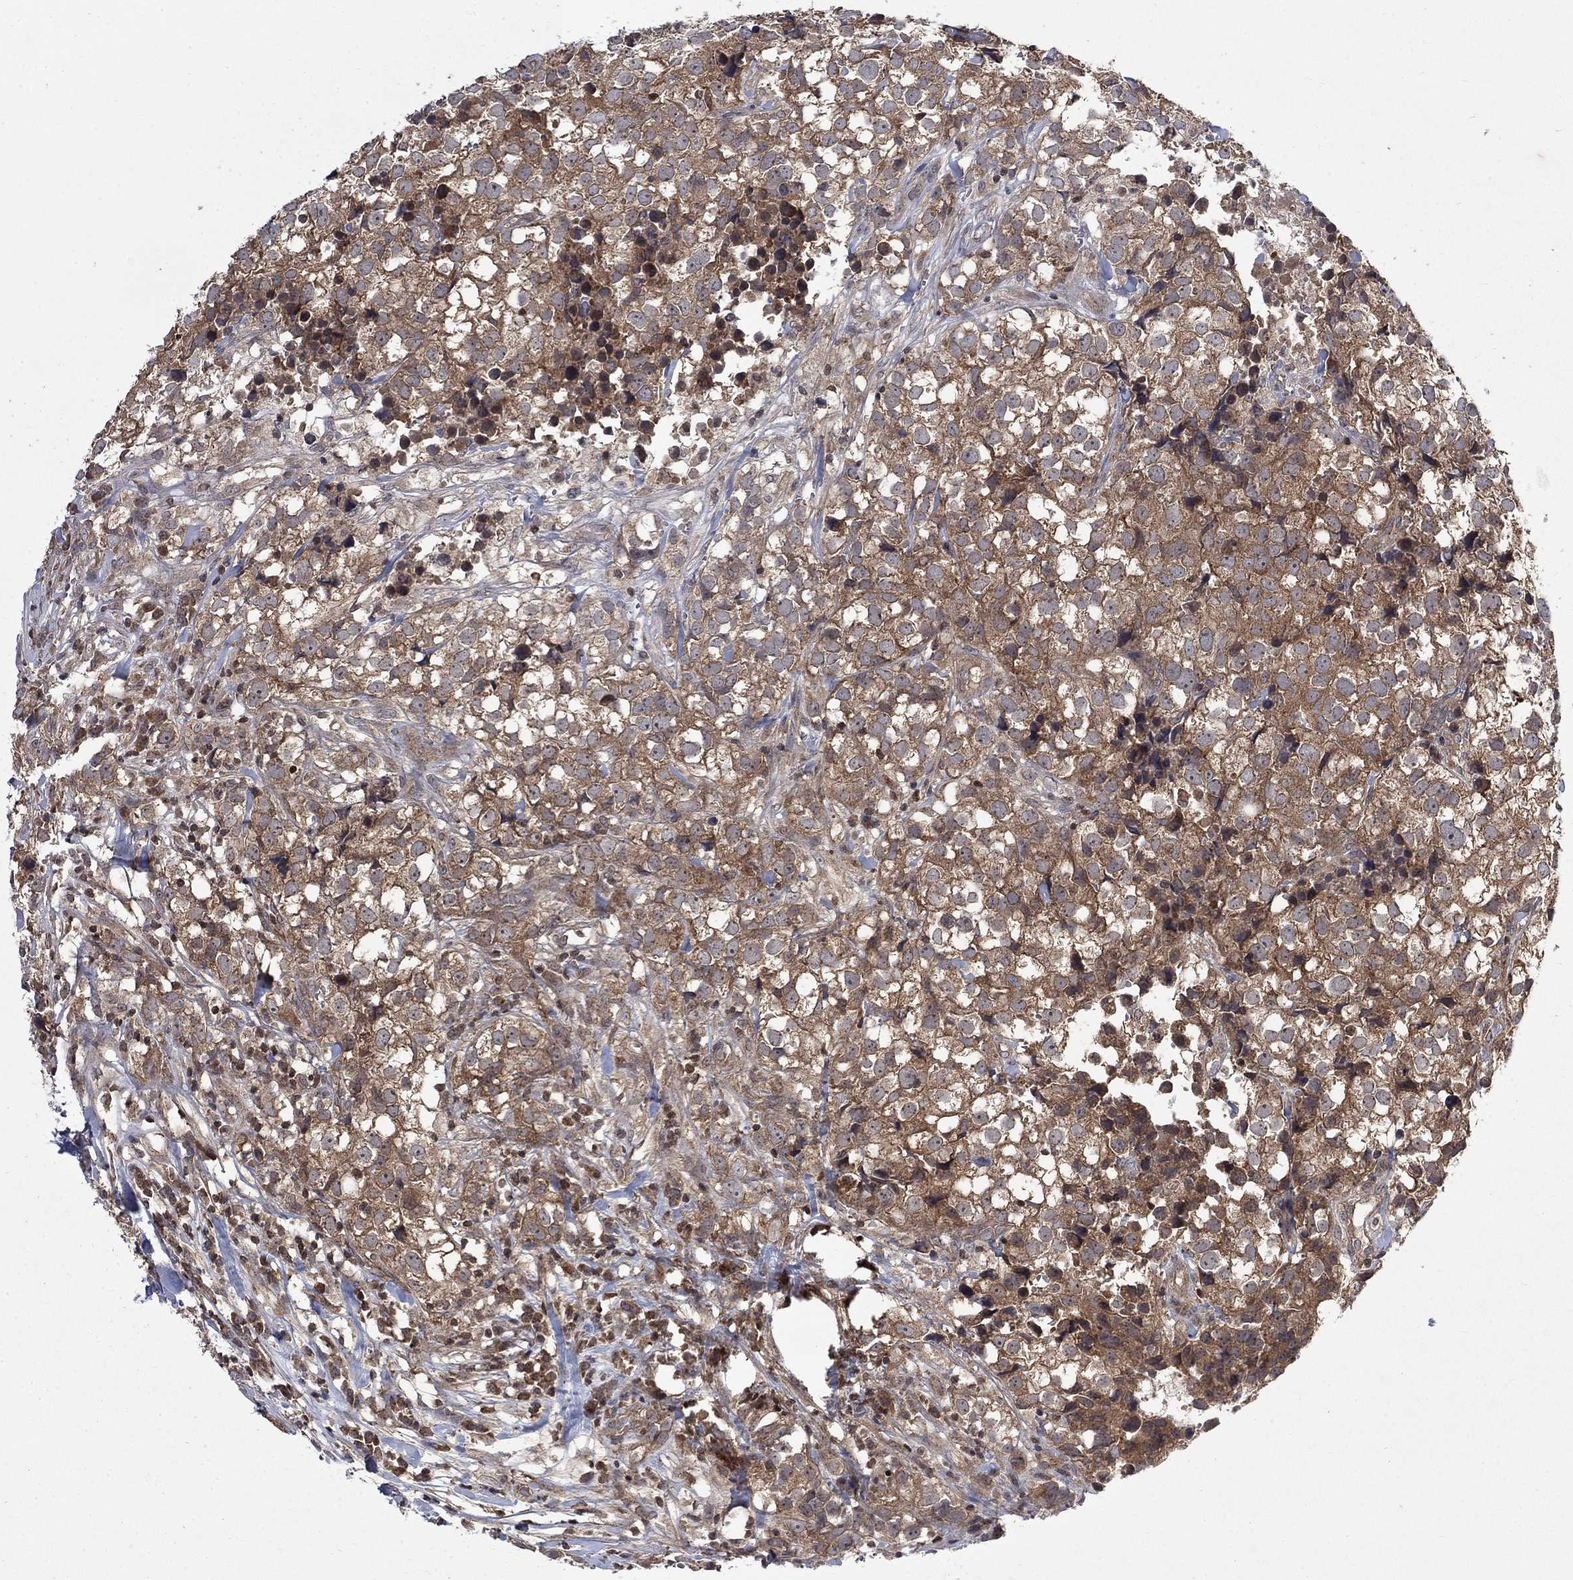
{"staining": {"intensity": "moderate", "quantity": ">75%", "location": "cytoplasmic/membranous"}, "tissue": "breast cancer", "cell_type": "Tumor cells", "image_type": "cancer", "snomed": [{"axis": "morphology", "description": "Duct carcinoma"}, {"axis": "topography", "description": "Breast"}], "caption": "IHC micrograph of human infiltrating ductal carcinoma (breast) stained for a protein (brown), which reveals medium levels of moderate cytoplasmic/membranous staining in approximately >75% of tumor cells.", "gene": "TMEM33", "patient": {"sex": "female", "age": 30}}